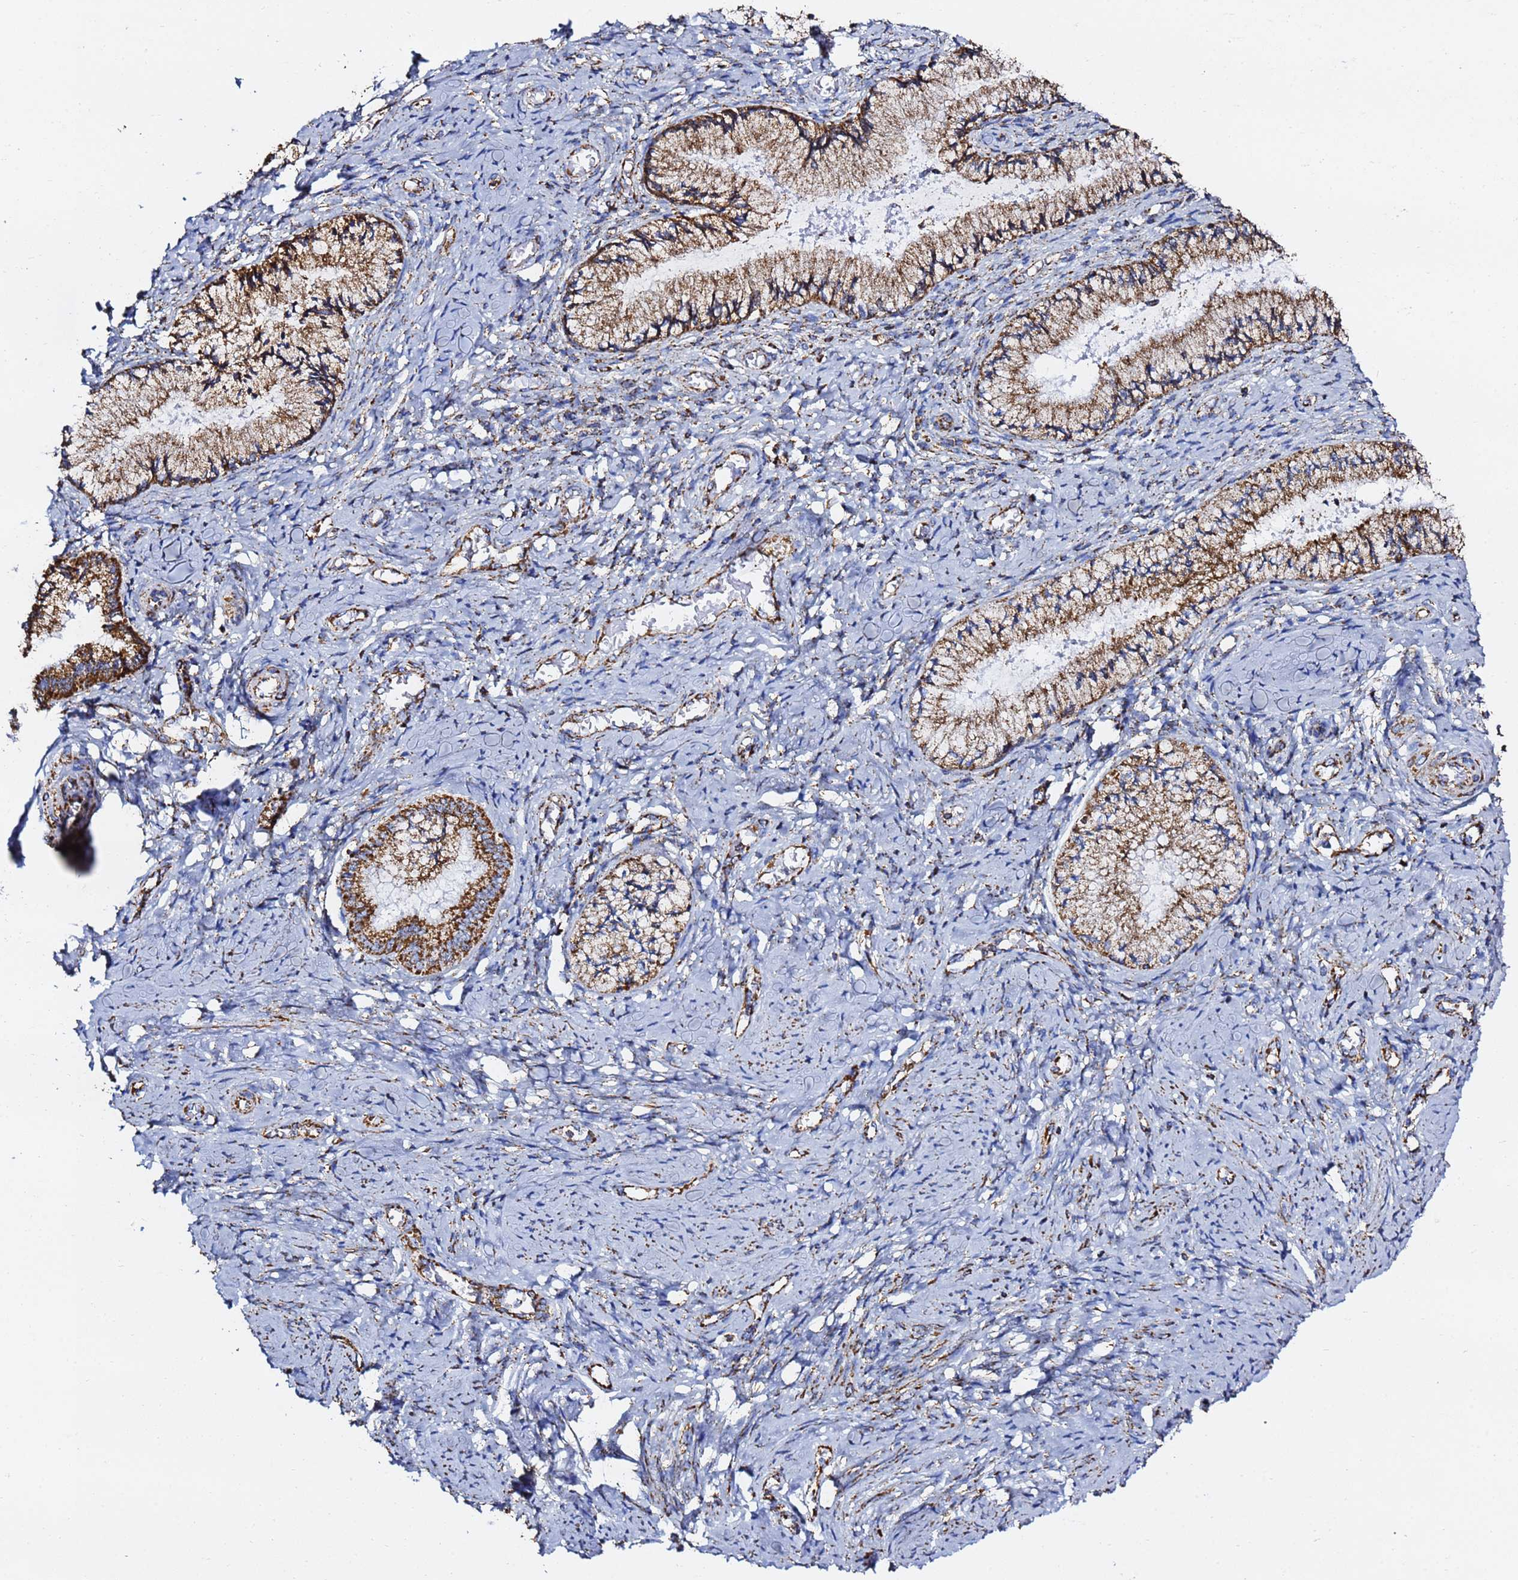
{"staining": {"intensity": "strong", "quantity": ">75%", "location": "cytoplasmic/membranous"}, "tissue": "cervix", "cell_type": "Glandular cells", "image_type": "normal", "snomed": [{"axis": "morphology", "description": "Normal tissue, NOS"}, {"axis": "topography", "description": "Cervix"}], "caption": "The histopathology image demonstrates a brown stain indicating the presence of a protein in the cytoplasmic/membranous of glandular cells in cervix. (DAB = brown stain, brightfield microscopy at high magnification).", "gene": "PHB2", "patient": {"sex": "female", "age": 42}}